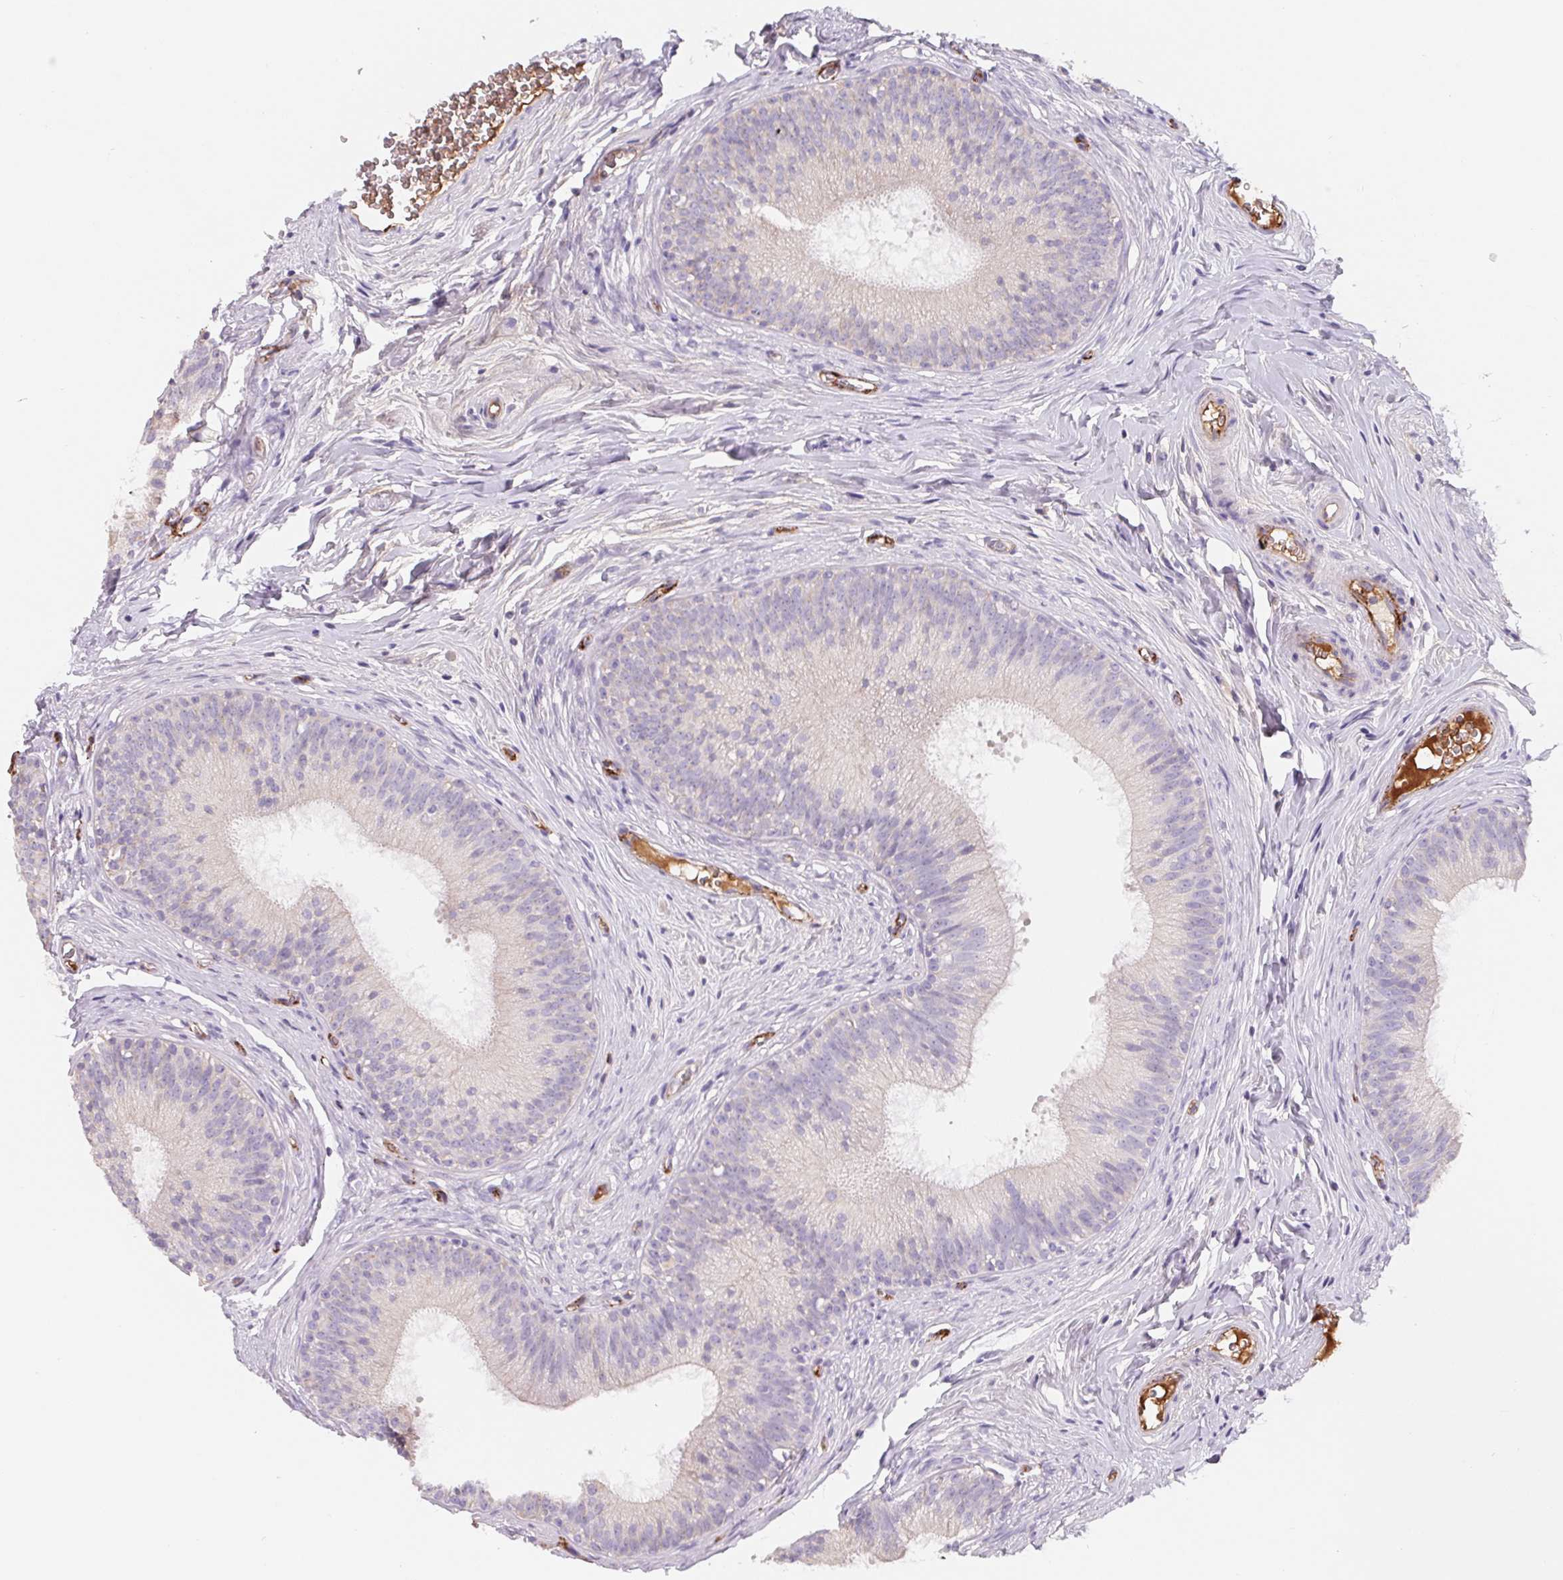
{"staining": {"intensity": "negative", "quantity": "none", "location": "none"}, "tissue": "epididymis", "cell_type": "Glandular cells", "image_type": "normal", "snomed": [{"axis": "morphology", "description": "Normal tissue, NOS"}, {"axis": "topography", "description": "Epididymis"}], "caption": "High power microscopy micrograph of an immunohistochemistry histopathology image of normal epididymis, revealing no significant staining in glandular cells. The staining was performed using DAB to visualize the protein expression in brown, while the nuclei were stained in blue with hematoxylin (Magnification: 20x).", "gene": "LPA", "patient": {"sex": "male", "age": 24}}